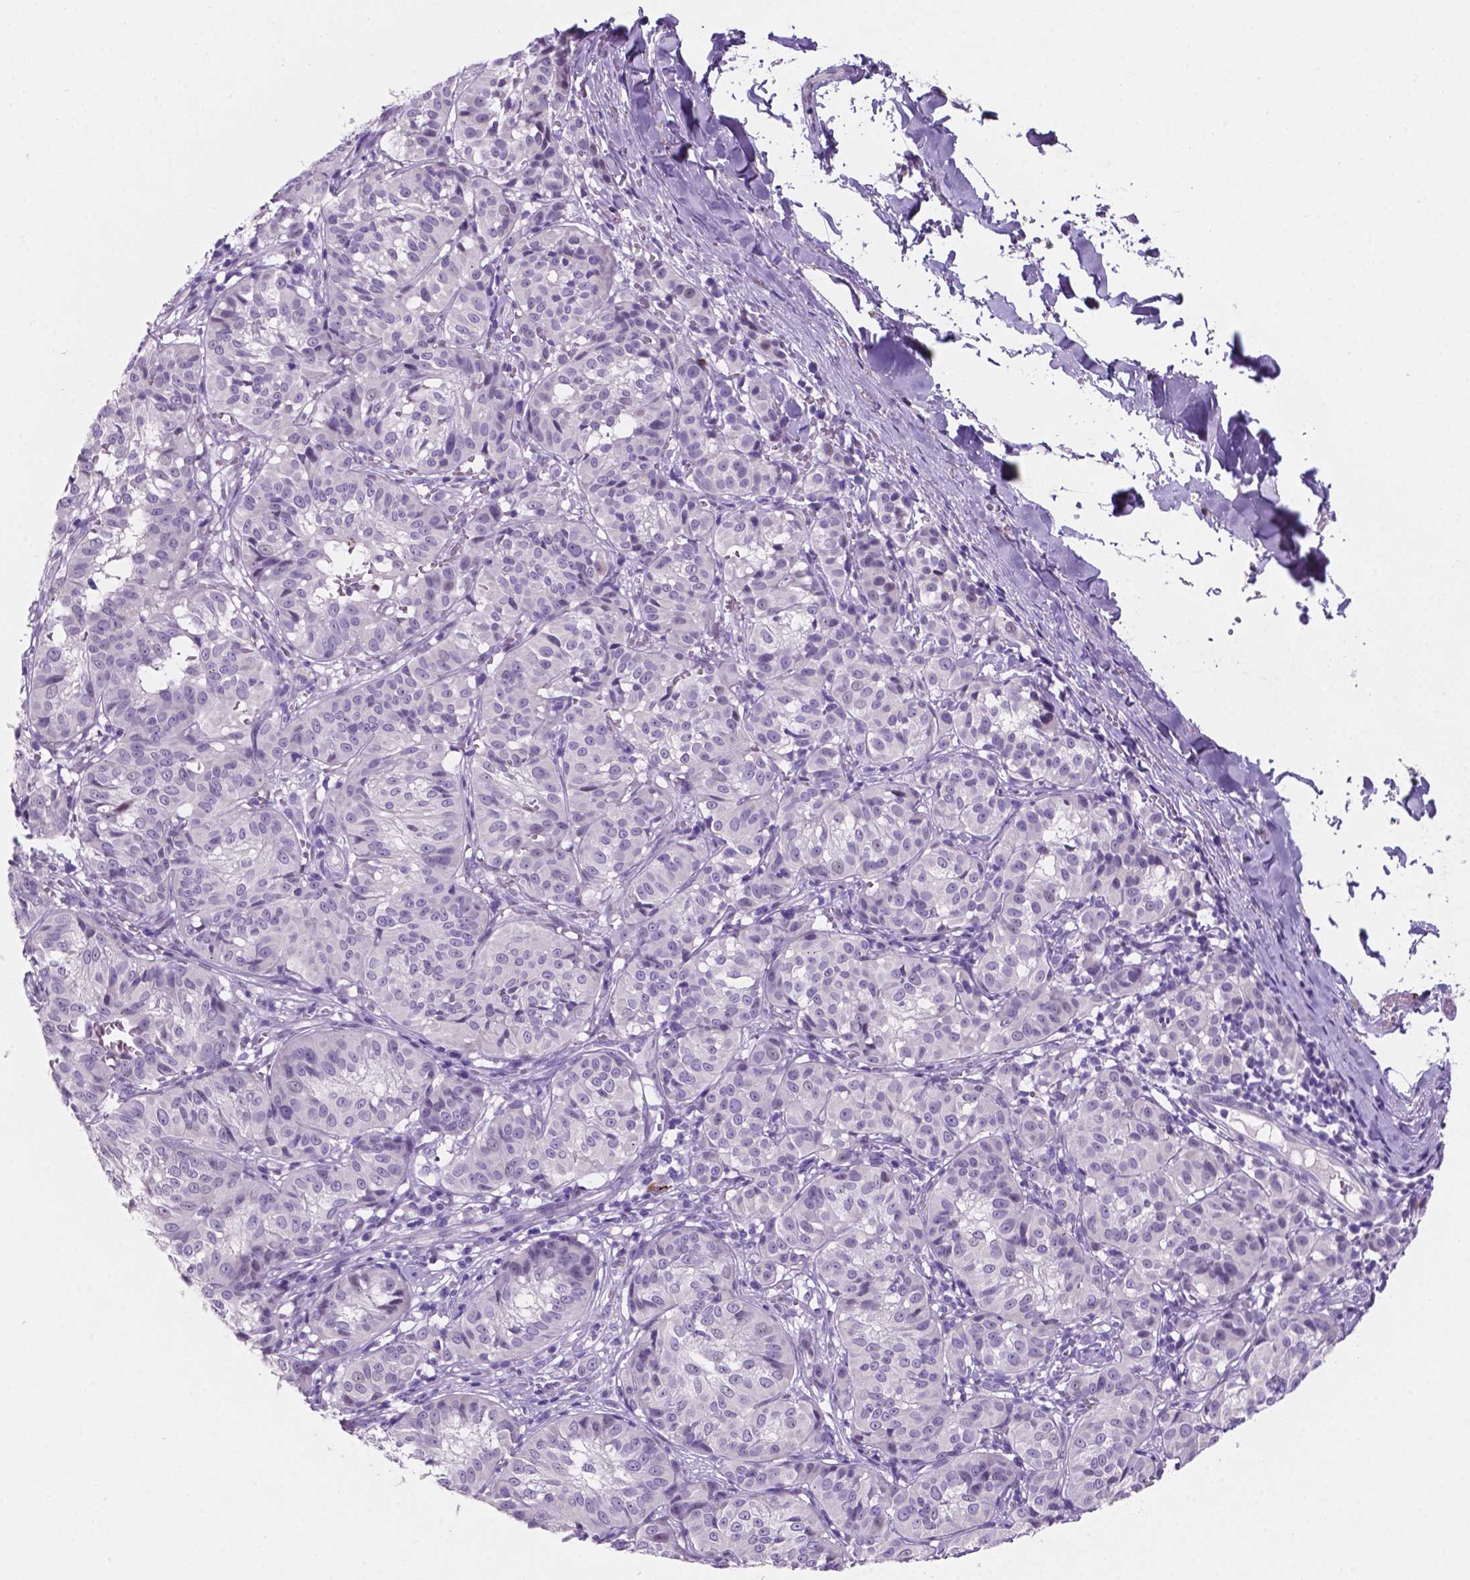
{"staining": {"intensity": "negative", "quantity": "none", "location": "none"}, "tissue": "melanoma", "cell_type": "Tumor cells", "image_type": "cancer", "snomed": [{"axis": "morphology", "description": "Malignant melanoma, NOS"}, {"axis": "topography", "description": "Skin"}], "caption": "IHC of human malignant melanoma reveals no positivity in tumor cells.", "gene": "EBLN2", "patient": {"sex": "female", "age": 72}}